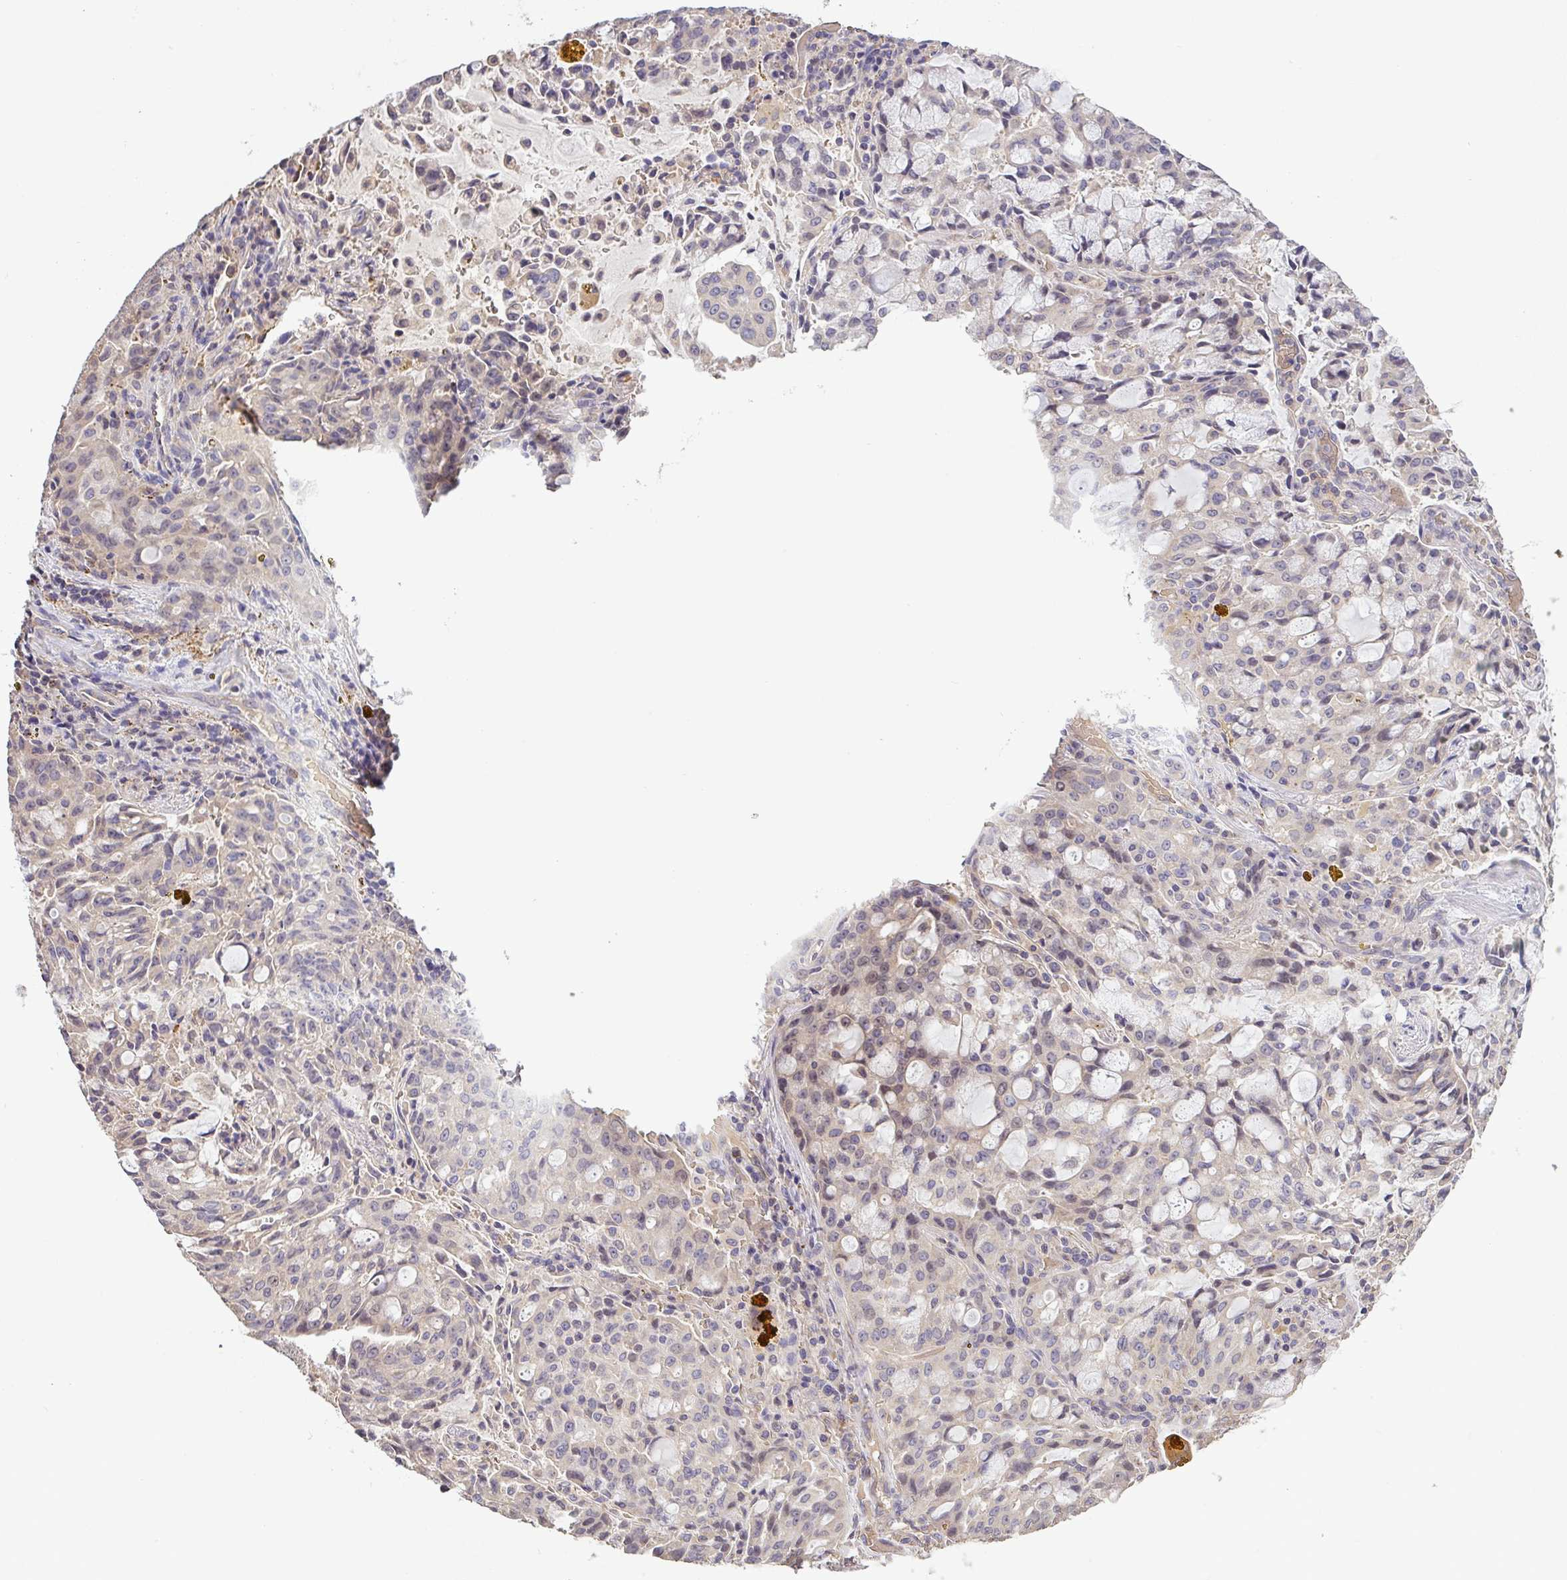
{"staining": {"intensity": "negative", "quantity": "none", "location": "none"}, "tissue": "lung cancer", "cell_type": "Tumor cells", "image_type": "cancer", "snomed": [{"axis": "morphology", "description": "Adenocarcinoma, NOS"}, {"axis": "topography", "description": "Lung"}], "caption": "Lung adenocarcinoma was stained to show a protein in brown. There is no significant staining in tumor cells.", "gene": "C1QTNF9B", "patient": {"sex": "female", "age": 44}}